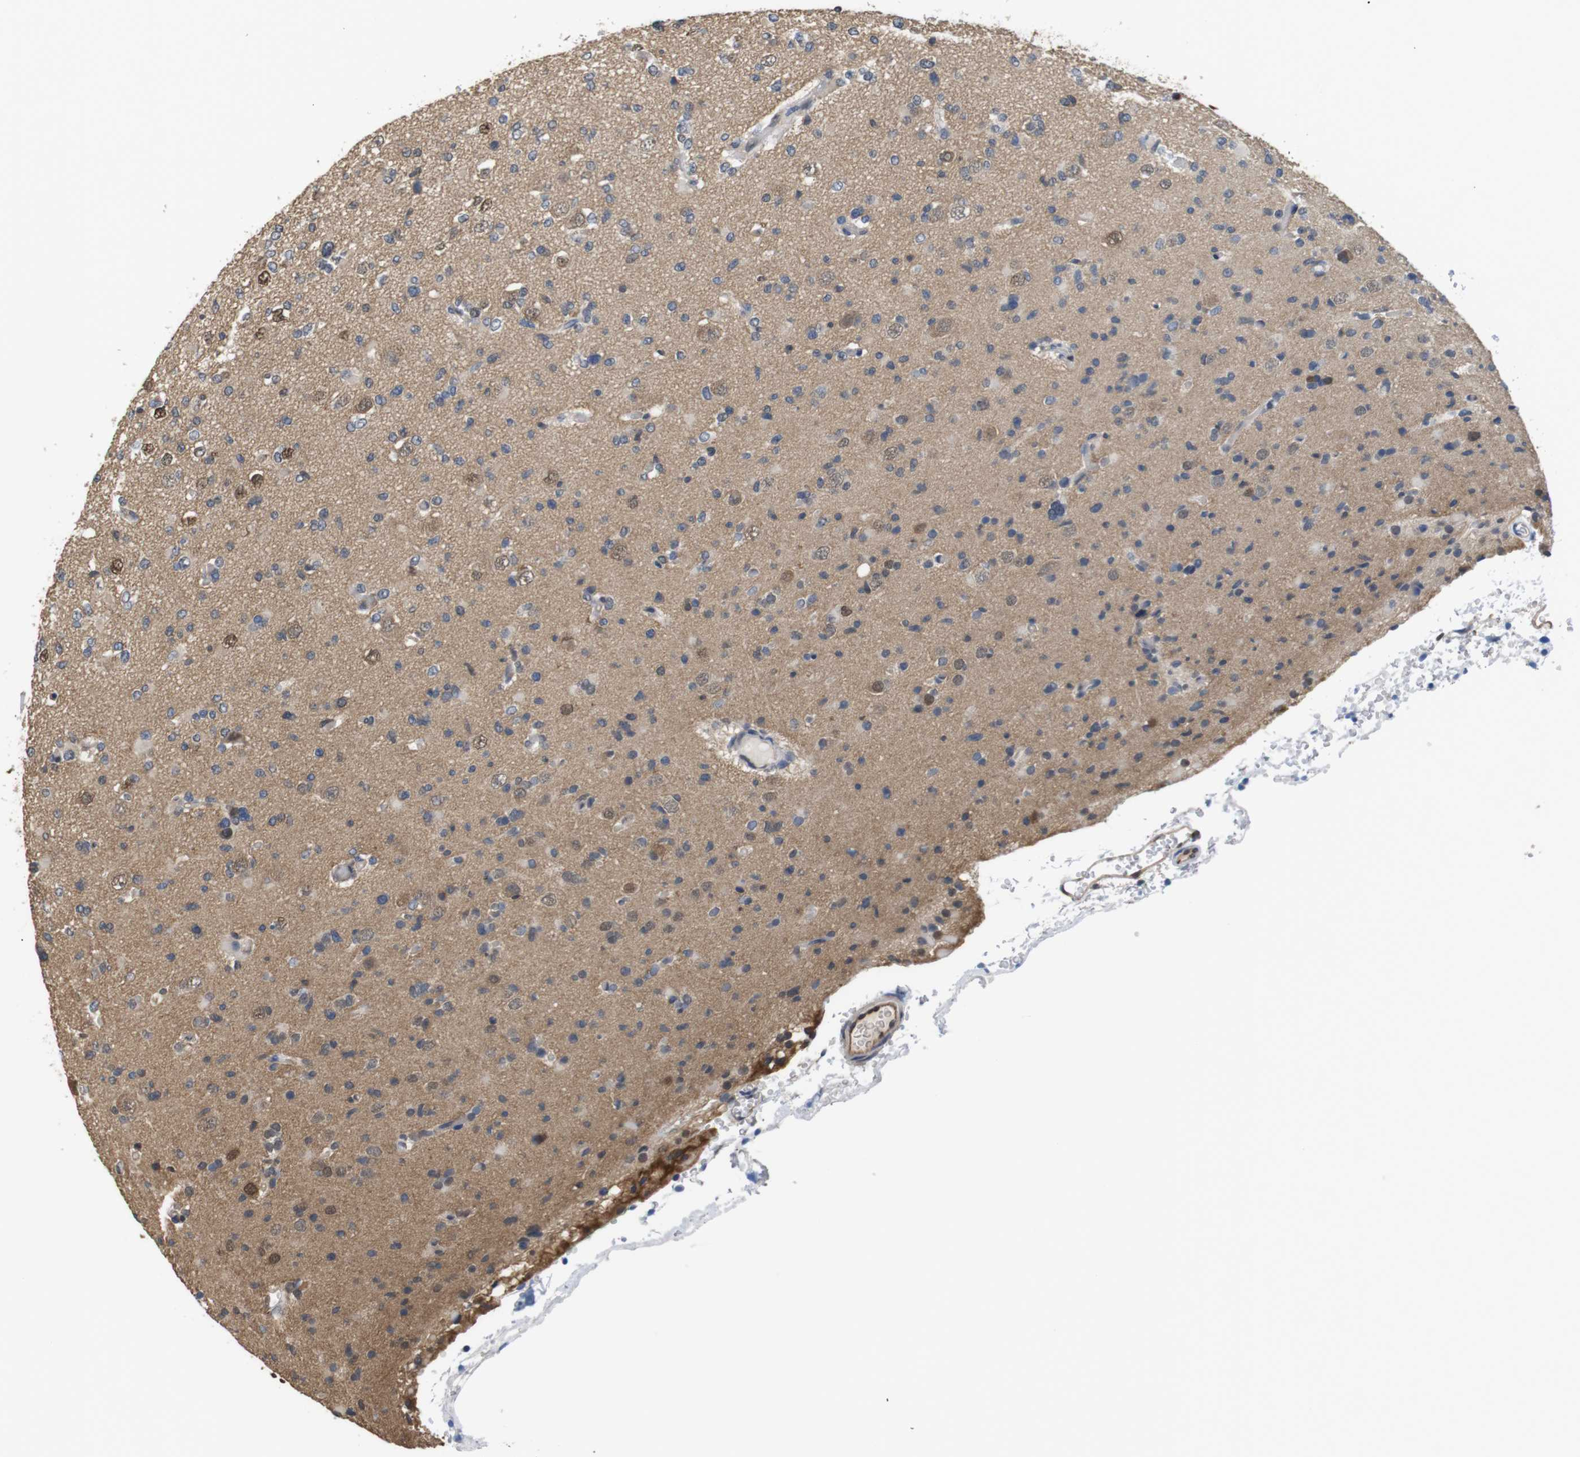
{"staining": {"intensity": "moderate", "quantity": "<25%", "location": "cytoplasmic/membranous,nuclear"}, "tissue": "glioma", "cell_type": "Tumor cells", "image_type": "cancer", "snomed": [{"axis": "morphology", "description": "Glioma, malignant, Low grade"}, {"axis": "topography", "description": "Brain"}], "caption": "A brown stain labels moderate cytoplasmic/membranous and nuclear staining of a protein in glioma tumor cells. (DAB = brown stain, brightfield microscopy at high magnification).", "gene": "LDHA", "patient": {"sex": "female", "age": 22}}